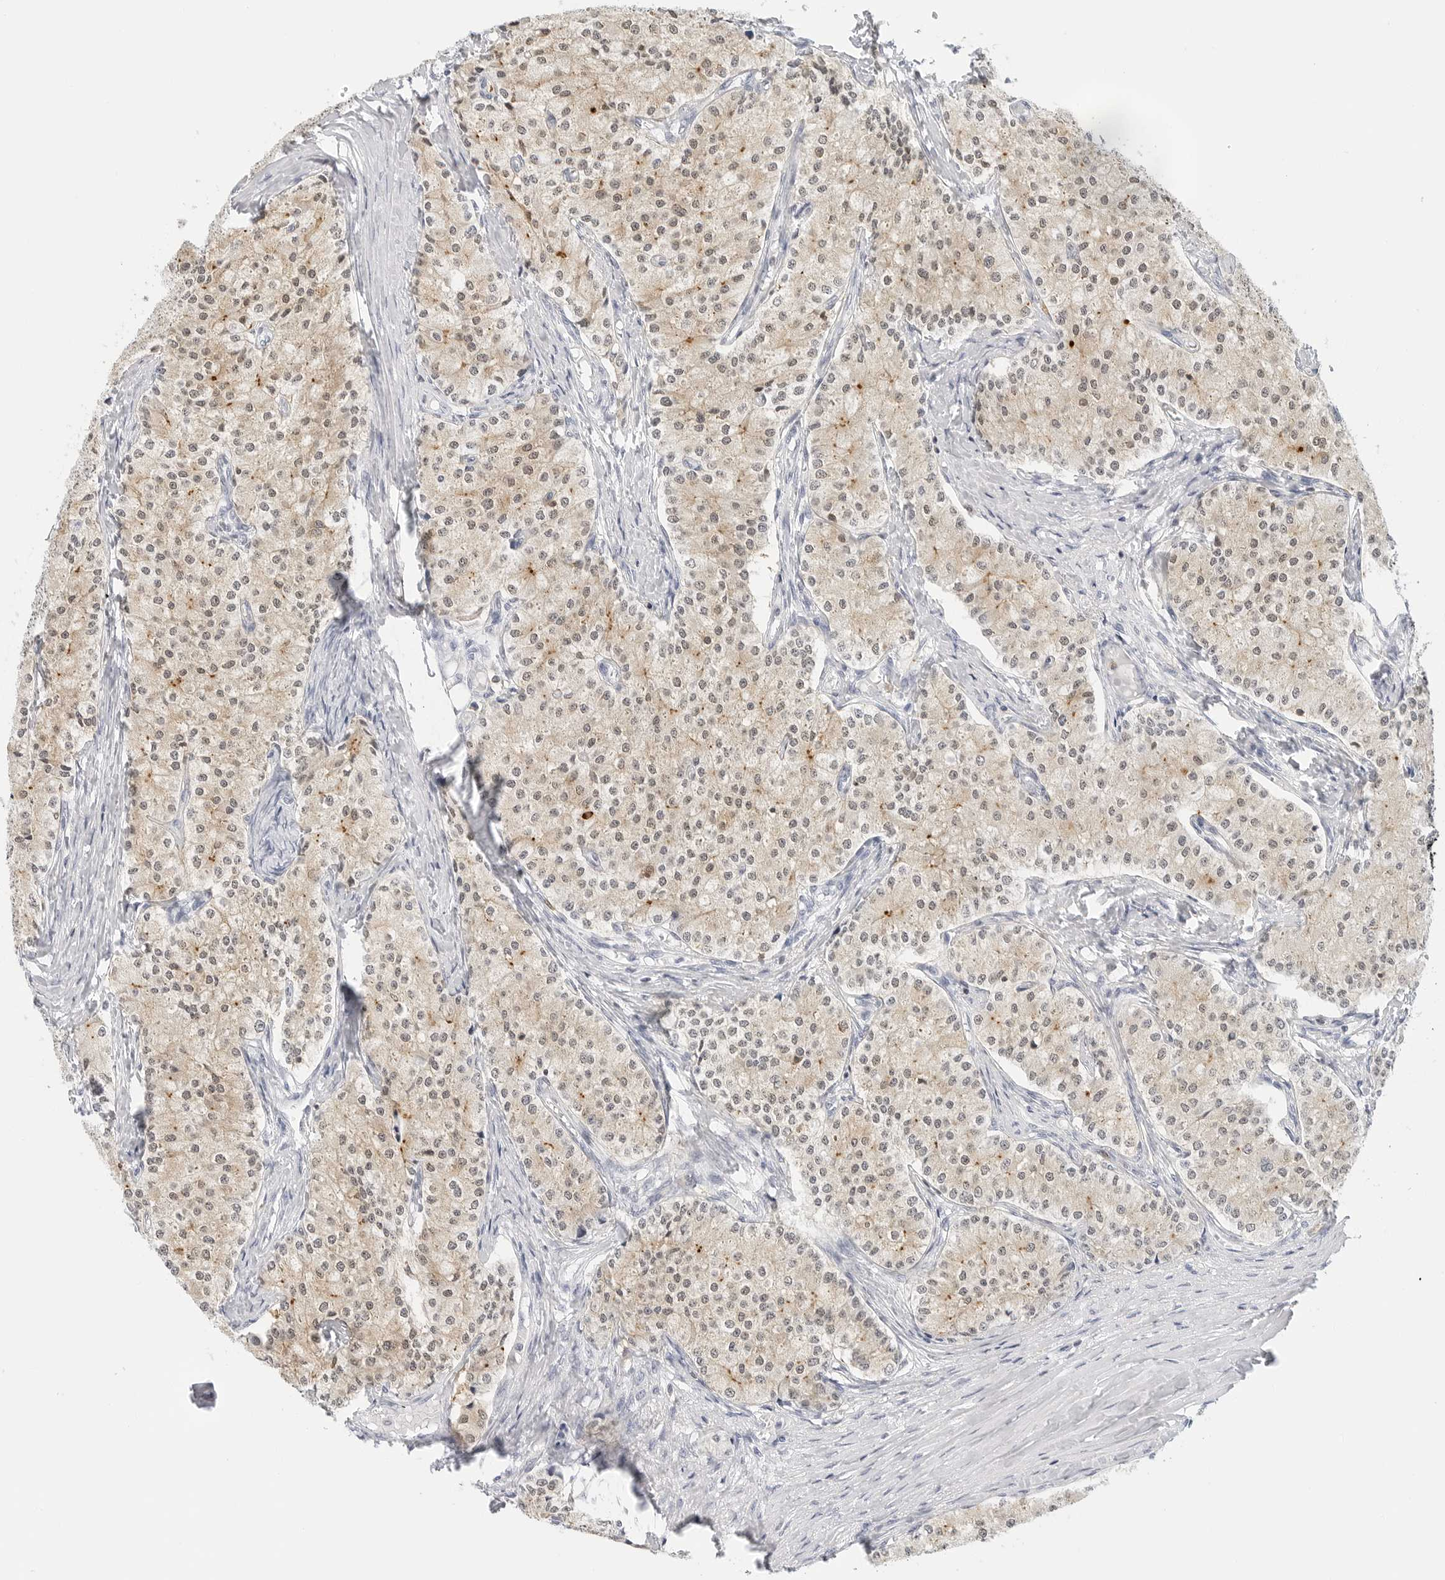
{"staining": {"intensity": "weak", "quantity": "25%-75%", "location": "cytoplasmic/membranous"}, "tissue": "carcinoid", "cell_type": "Tumor cells", "image_type": "cancer", "snomed": [{"axis": "morphology", "description": "Carcinoid, malignant, NOS"}, {"axis": "topography", "description": "Colon"}], "caption": "This image exhibits IHC staining of carcinoid, with low weak cytoplasmic/membranous expression in approximately 25%-75% of tumor cells.", "gene": "SLC9A3R1", "patient": {"sex": "female", "age": 52}}